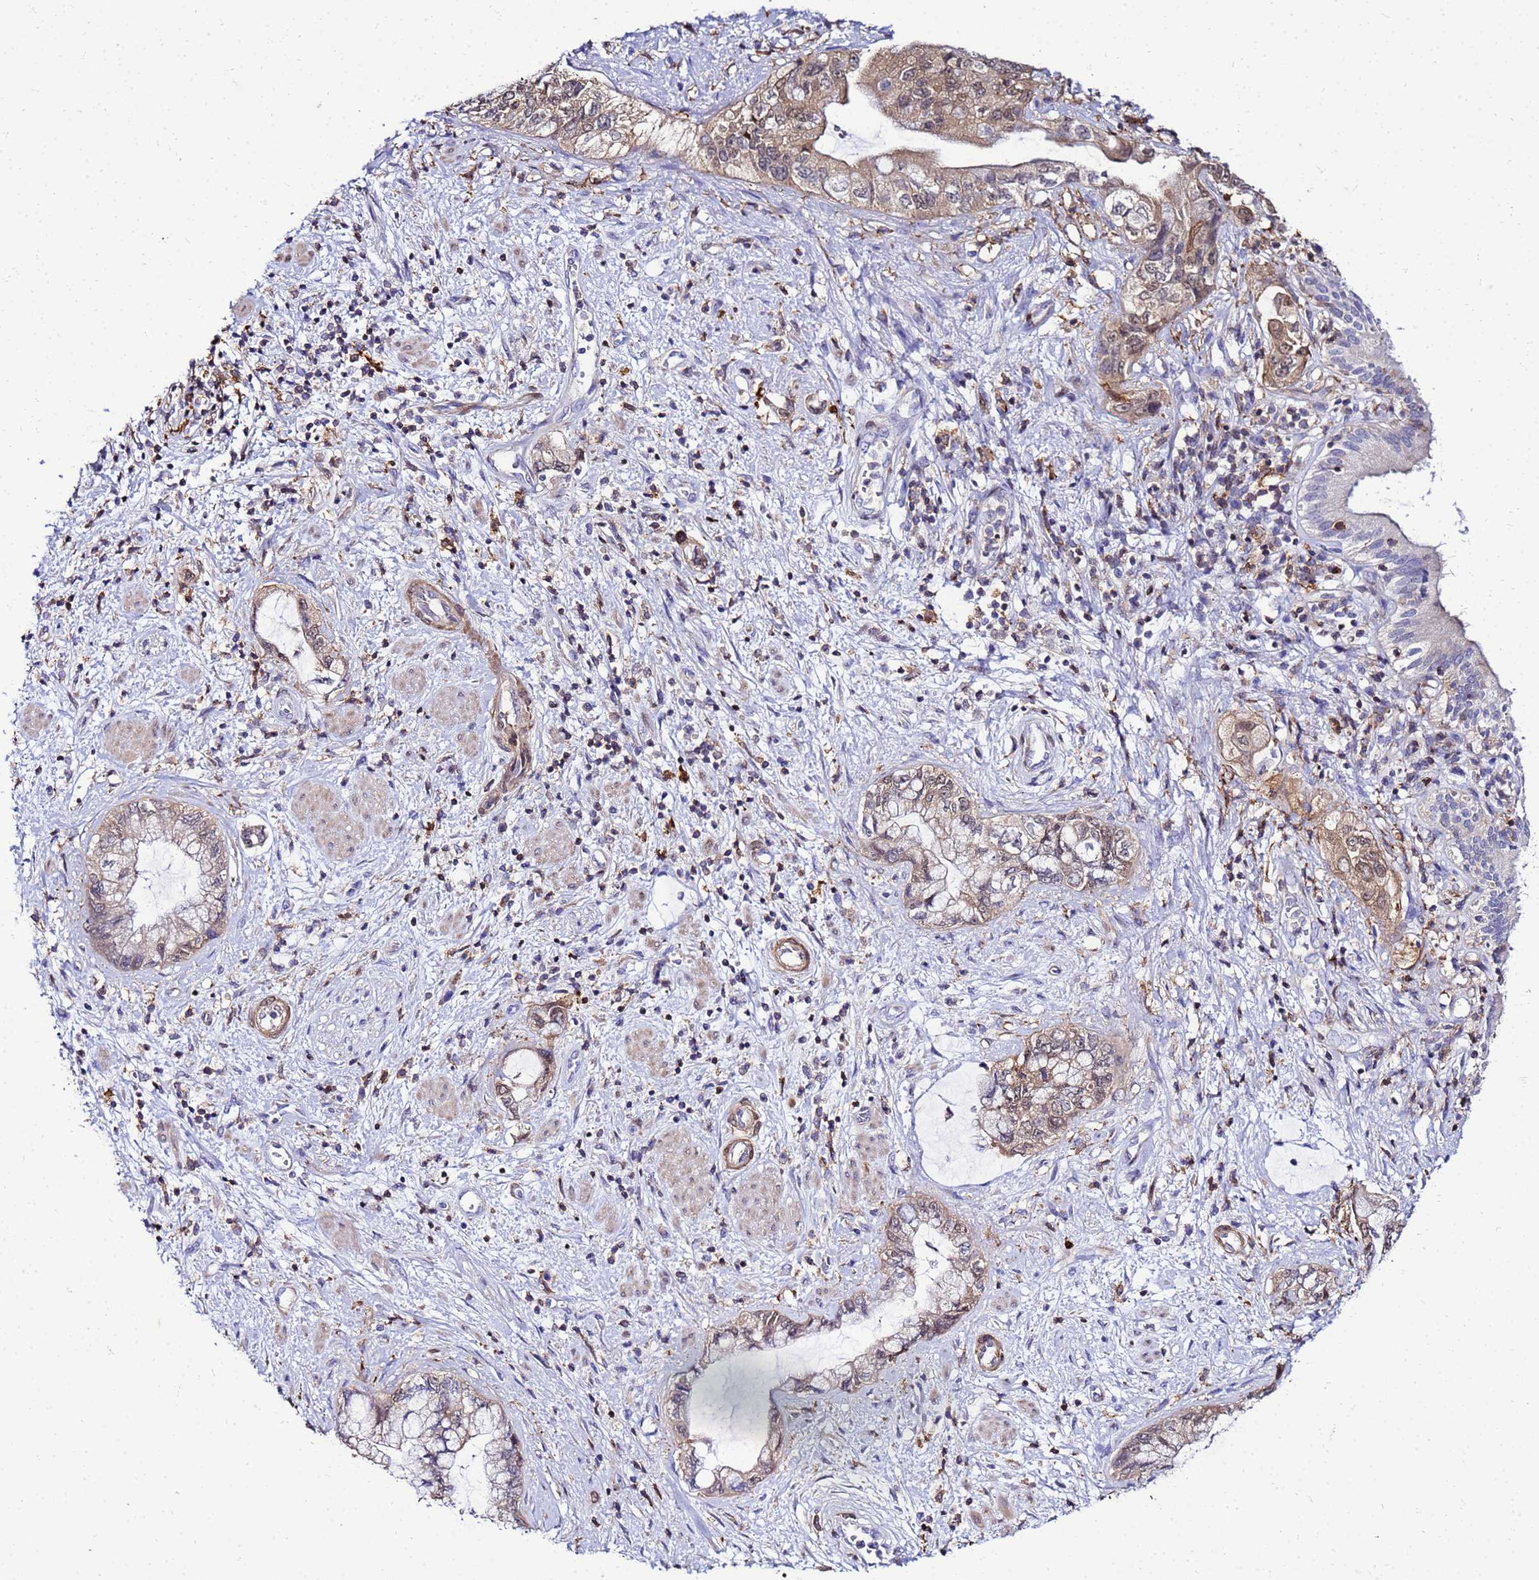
{"staining": {"intensity": "weak", "quantity": "25%-75%", "location": "cytoplasmic/membranous,nuclear"}, "tissue": "pancreatic cancer", "cell_type": "Tumor cells", "image_type": "cancer", "snomed": [{"axis": "morphology", "description": "Adenocarcinoma, NOS"}, {"axis": "topography", "description": "Pancreas"}], "caption": "Tumor cells display low levels of weak cytoplasmic/membranous and nuclear positivity in about 25%-75% of cells in pancreatic cancer (adenocarcinoma).", "gene": "DBNDD2", "patient": {"sex": "female", "age": 73}}